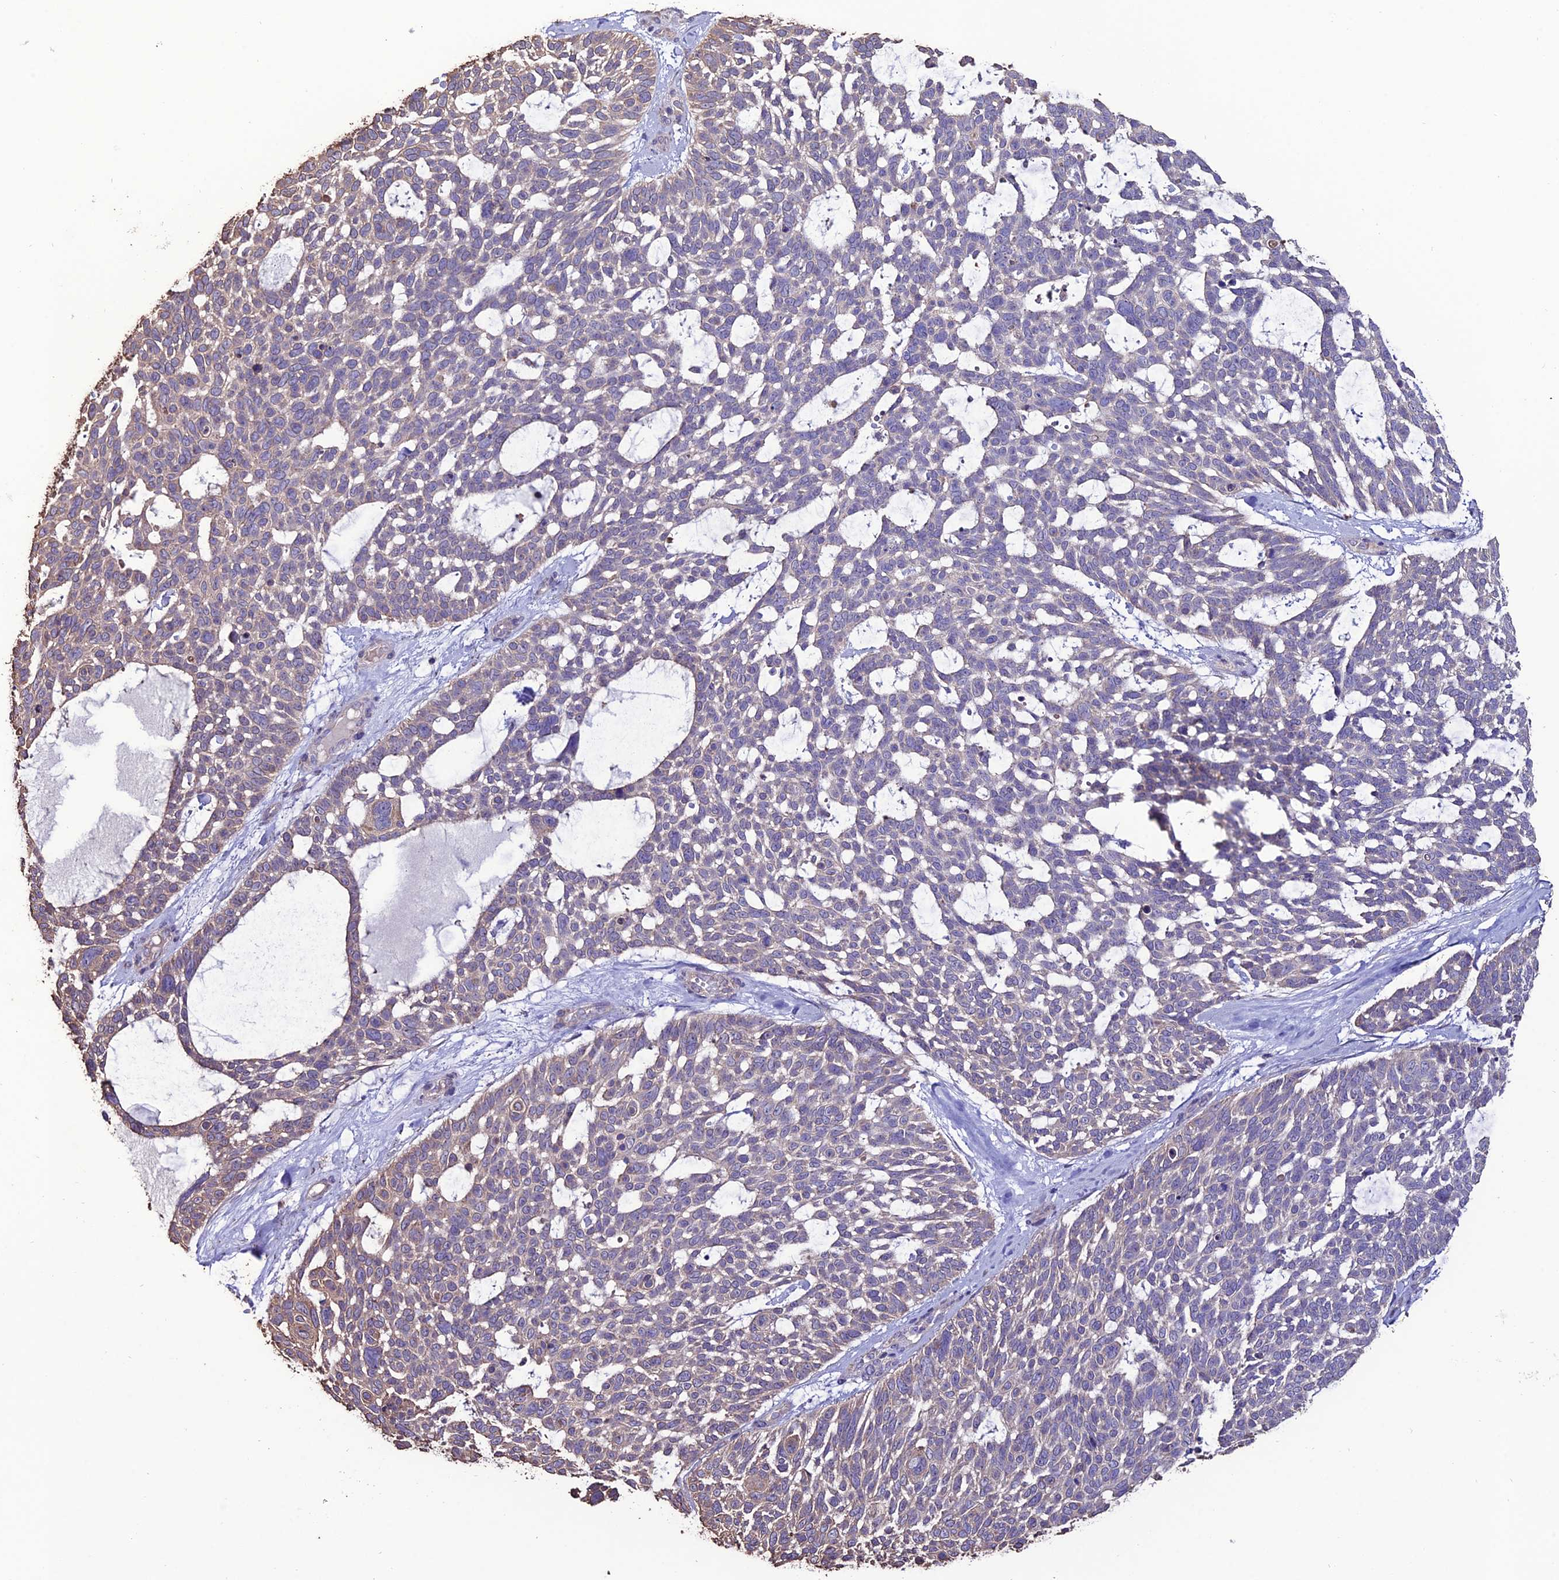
{"staining": {"intensity": "weak", "quantity": "<25%", "location": "cytoplasmic/membranous"}, "tissue": "skin cancer", "cell_type": "Tumor cells", "image_type": "cancer", "snomed": [{"axis": "morphology", "description": "Basal cell carcinoma"}, {"axis": "topography", "description": "Skin"}], "caption": "This is an immunohistochemistry (IHC) micrograph of skin basal cell carcinoma. There is no staining in tumor cells.", "gene": "HOGA1", "patient": {"sex": "male", "age": 88}}